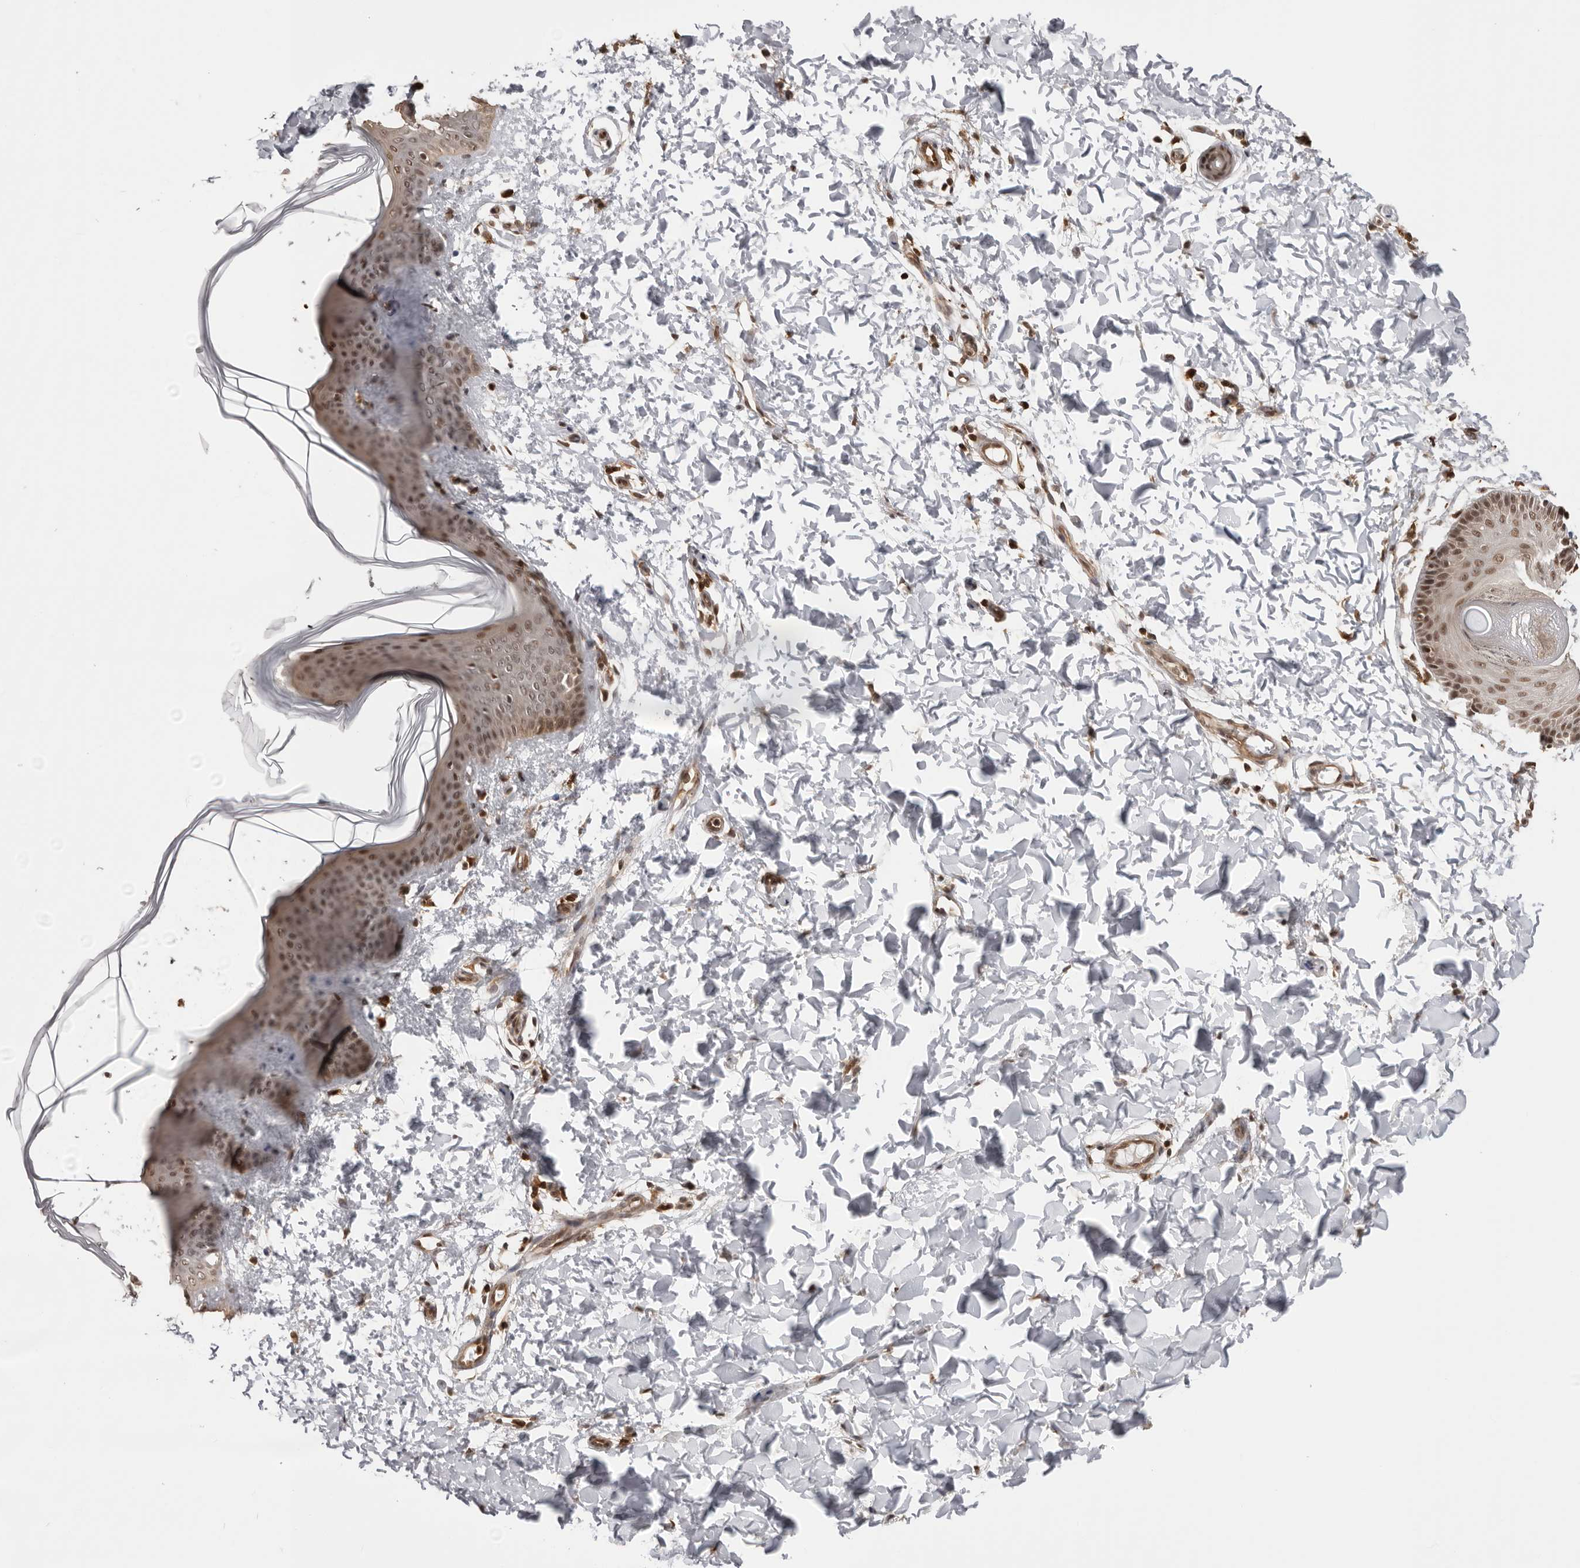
{"staining": {"intensity": "moderate", "quantity": ">75%", "location": "nuclear"}, "tissue": "skin", "cell_type": "Fibroblasts", "image_type": "normal", "snomed": [{"axis": "morphology", "description": "Normal tissue, NOS"}, {"axis": "topography", "description": "Skin"}], "caption": "A medium amount of moderate nuclear expression is present in approximately >75% of fibroblasts in normal skin. (brown staining indicates protein expression, while blue staining denotes nuclei).", "gene": "SDE2", "patient": {"sex": "female", "age": 17}}